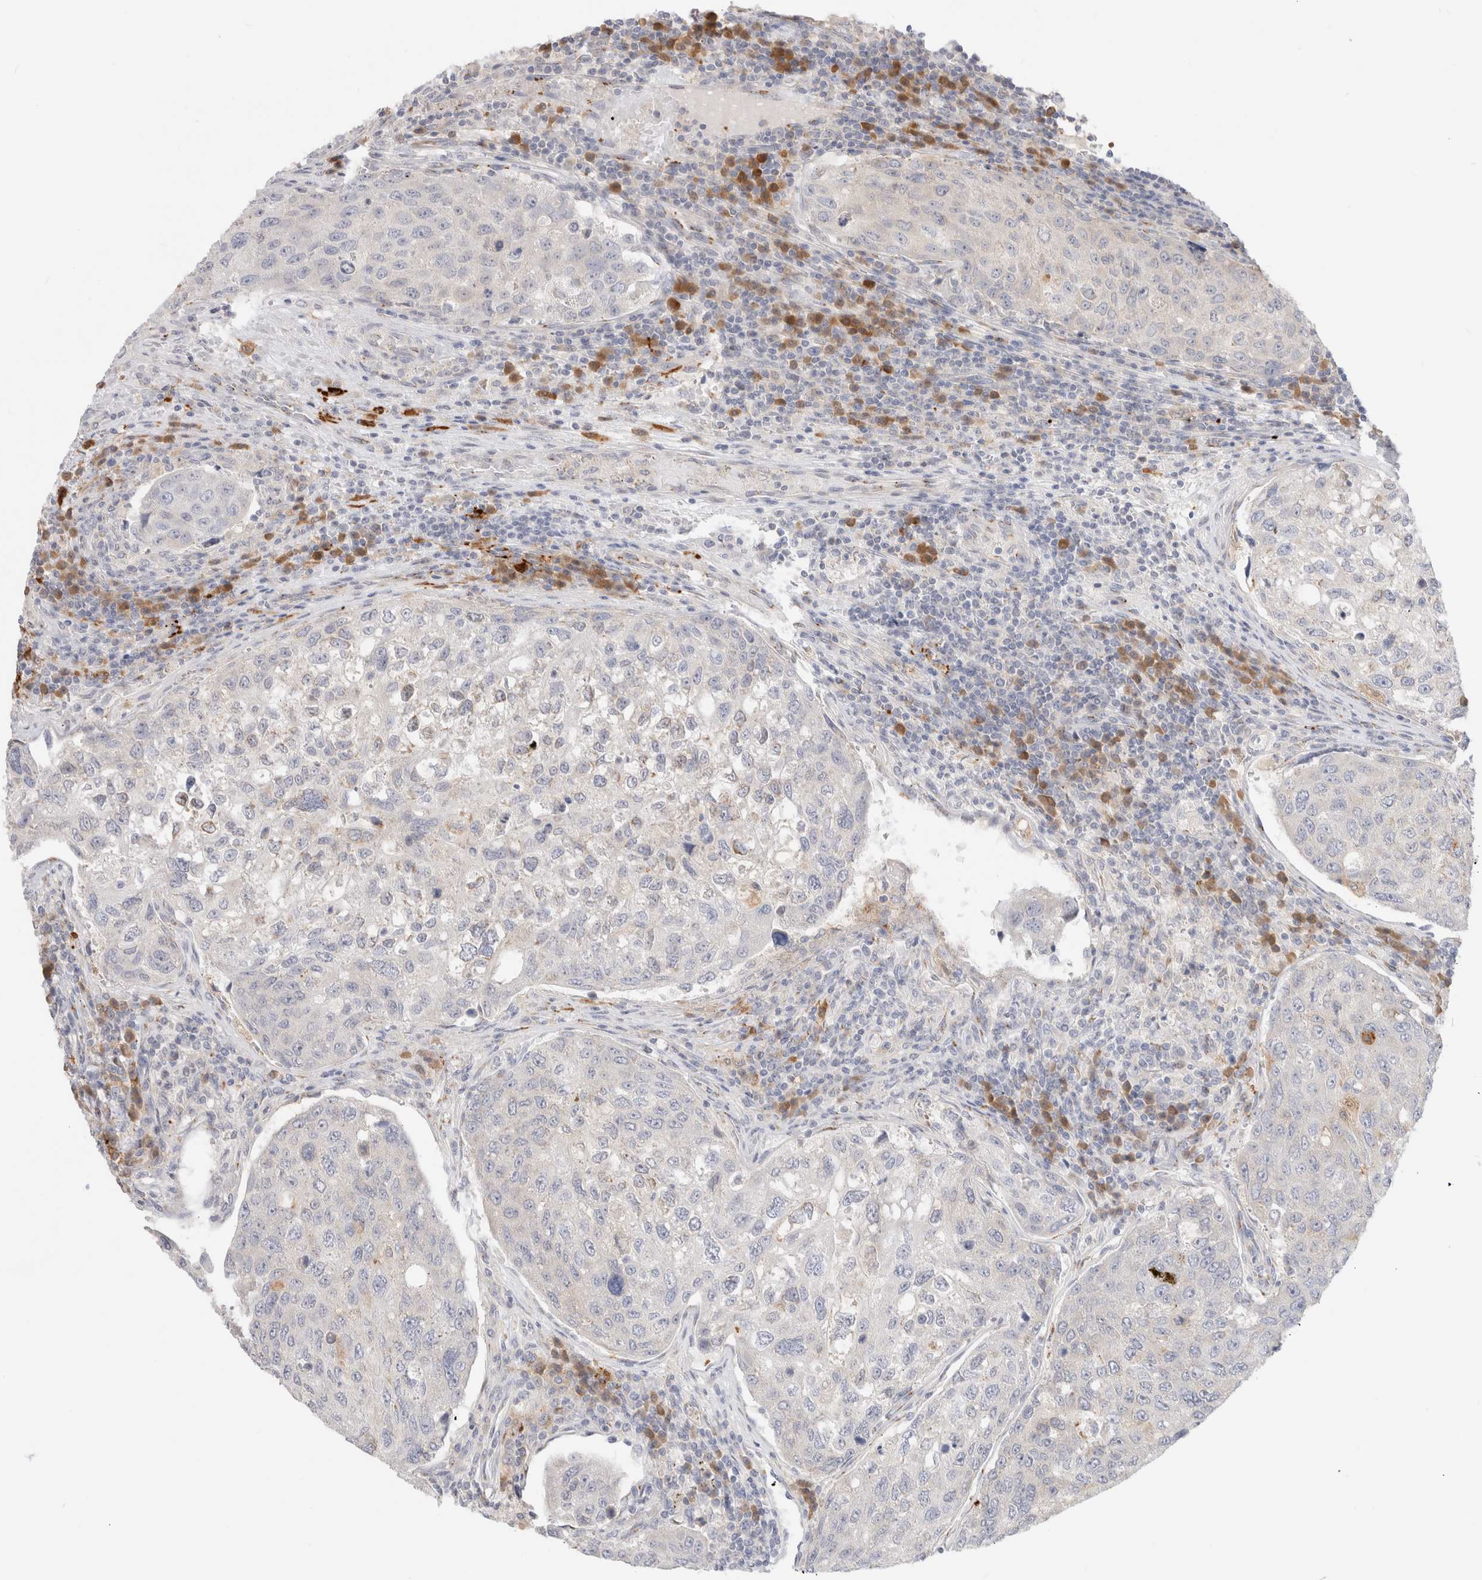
{"staining": {"intensity": "negative", "quantity": "none", "location": "none"}, "tissue": "urothelial cancer", "cell_type": "Tumor cells", "image_type": "cancer", "snomed": [{"axis": "morphology", "description": "Urothelial carcinoma, High grade"}, {"axis": "topography", "description": "Lymph node"}, {"axis": "topography", "description": "Urinary bladder"}], "caption": "The image shows no staining of tumor cells in high-grade urothelial carcinoma.", "gene": "EFCAB13", "patient": {"sex": "male", "age": 51}}